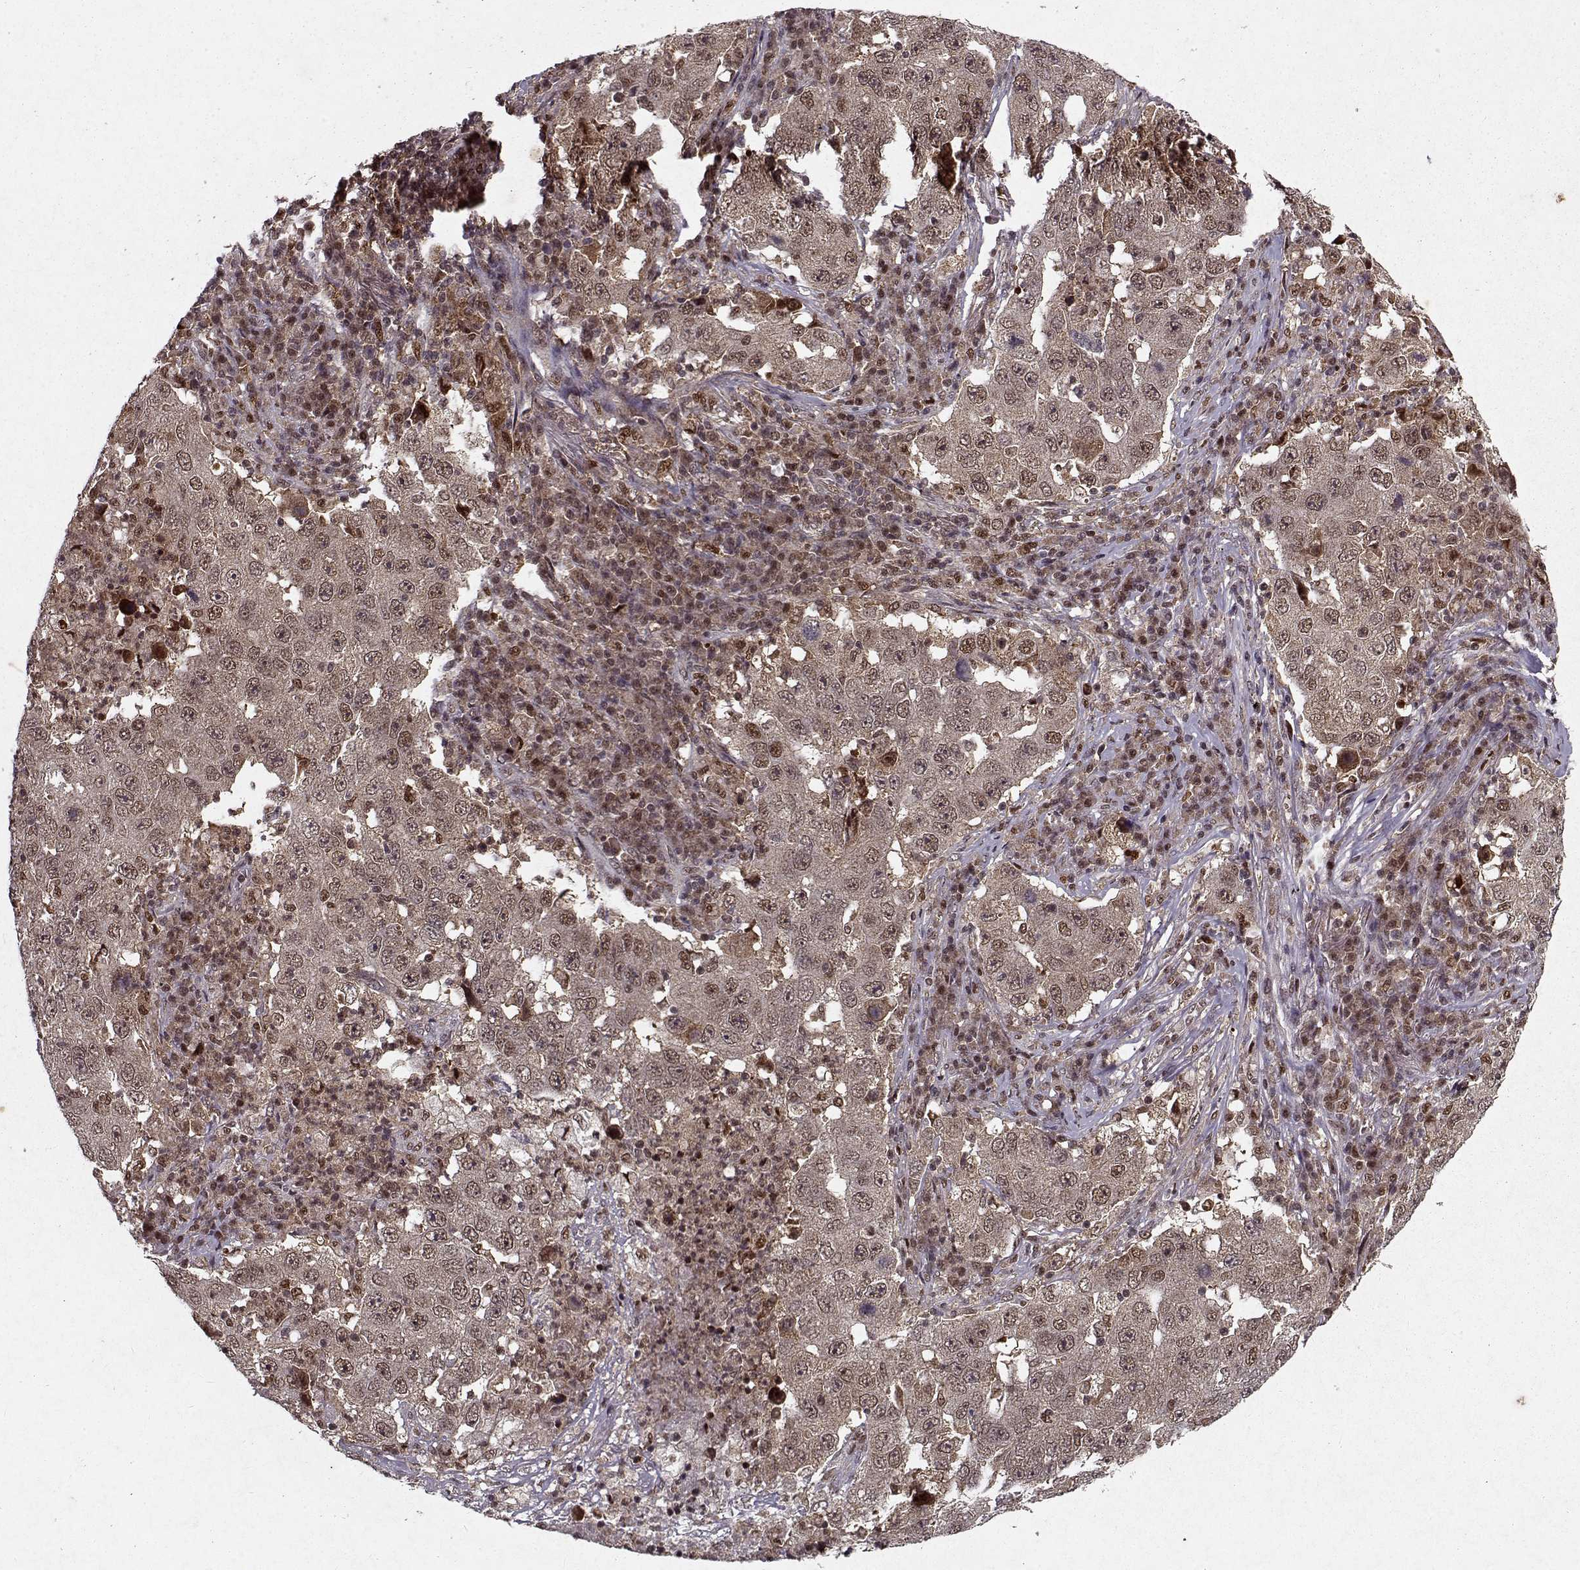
{"staining": {"intensity": "weak", "quantity": ">75%", "location": "cytoplasmic/membranous"}, "tissue": "lung cancer", "cell_type": "Tumor cells", "image_type": "cancer", "snomed": [{"axis": "morphology", "description": "Adenocarcinoma, NOS"}, {"axis": "topography", "description": "Lung"}], "caption": "This is a photomicrograph of immunohistochemistry staining of lung cancer (adenocarcinoma), which shows weak positivity in the cytoplasmic/membranous of tumor cells.", "gene": "PSMA7", "patient": {"sex": "male", "age": 73}}